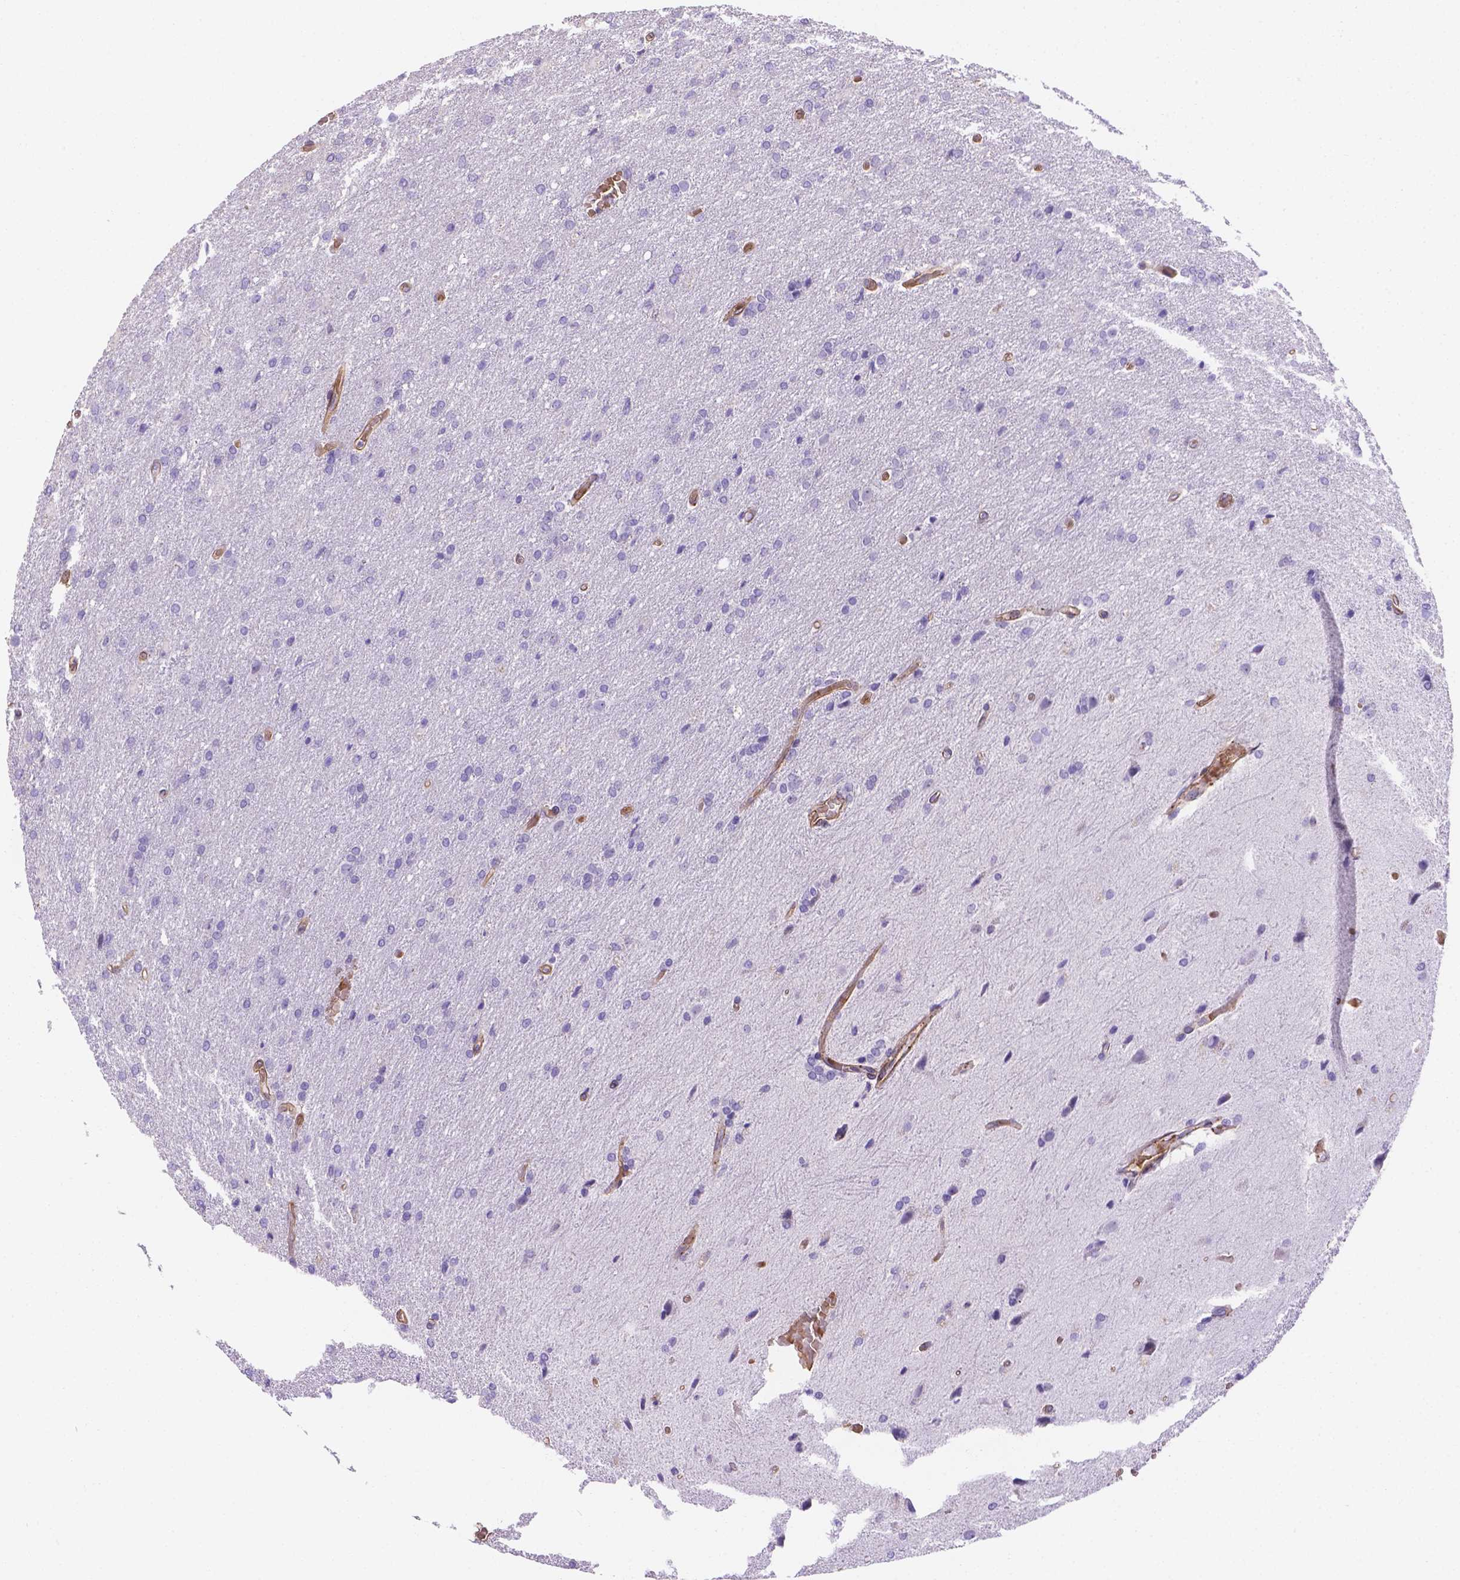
{"staining": {"intensity": "negative", "quantity": "none", "location": "none"}, "tissue": "glioma", "cell_type": "Tumor cells", "image_type": "cancer", "snomed": [{"axis": "morphology", "description": "Glioma, malignant, High grade"}, {"axis": "topography", "description": "Brain"}], "caption": "Immunohistochemistry (IHC) photomicrograph of neoplastic tissue: human malignant high-grade glioma stained with DAB (3,3'-diaminobenzidine) reveals no significant protein staining in tumor cells.", "gene": "SLC40A1", "patient": {"sex": "male", "age": 68}}